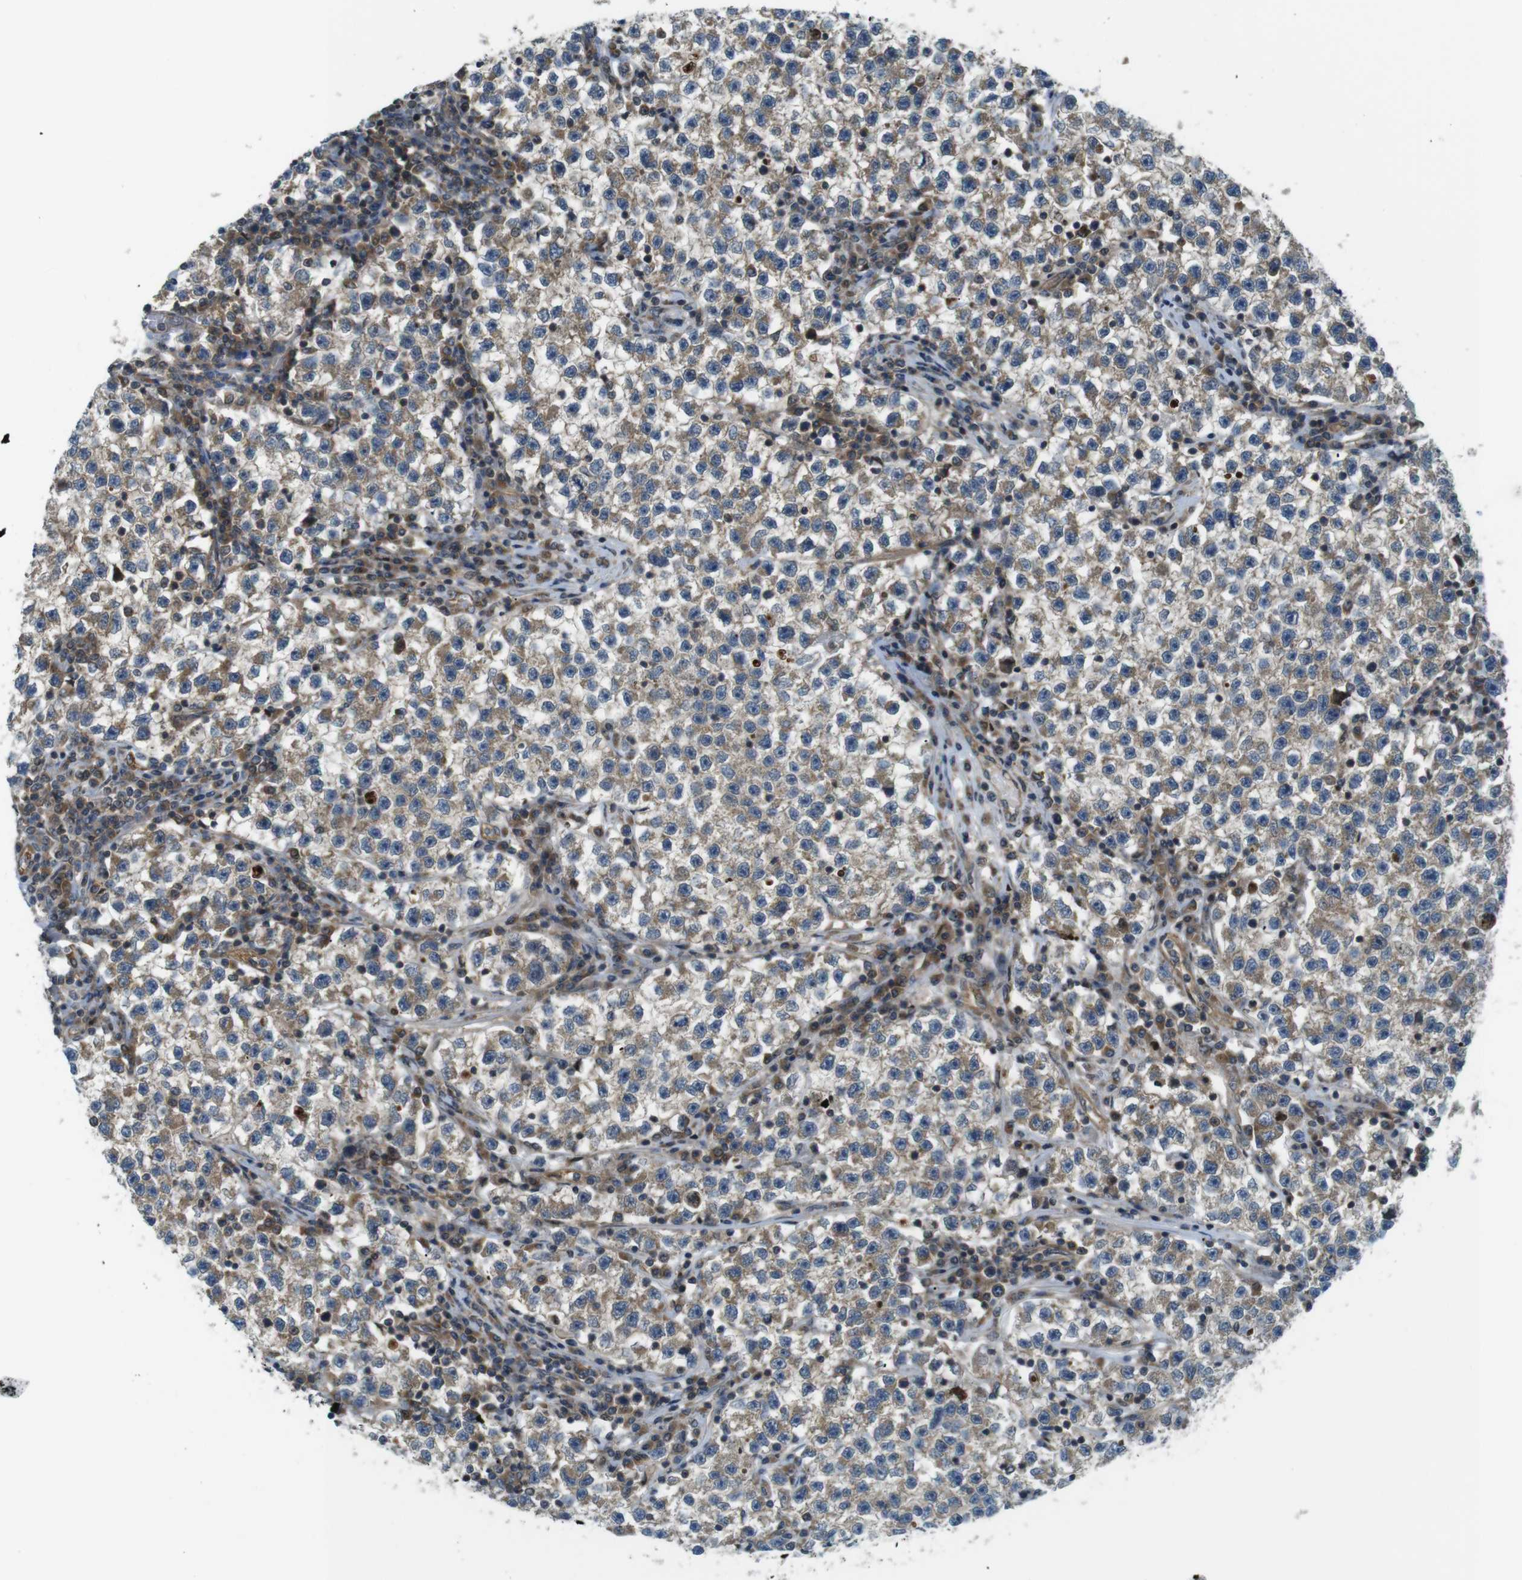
{"staining": {"intensity": "moderate", "quantity": ">75%", "location": "cytoplasmic/membranous"}, "tissue": "testis cancer", "cell_type": "Tumor cells", "image_type": "cancer", "snomed": [{"axis": "morphology", "description": "Seminoma, NOS"}, {"axis": "topography", "description": "Testis"}], "caption": "A photomicrograph showing moderate cytoplasmic/membranous positivity in approximately >75% of tumor cells in testis cancer, as visualized by brown immunohistochemical staining.", "gene": "TSC1", "patient": {"sex": "male", "age": 22}}